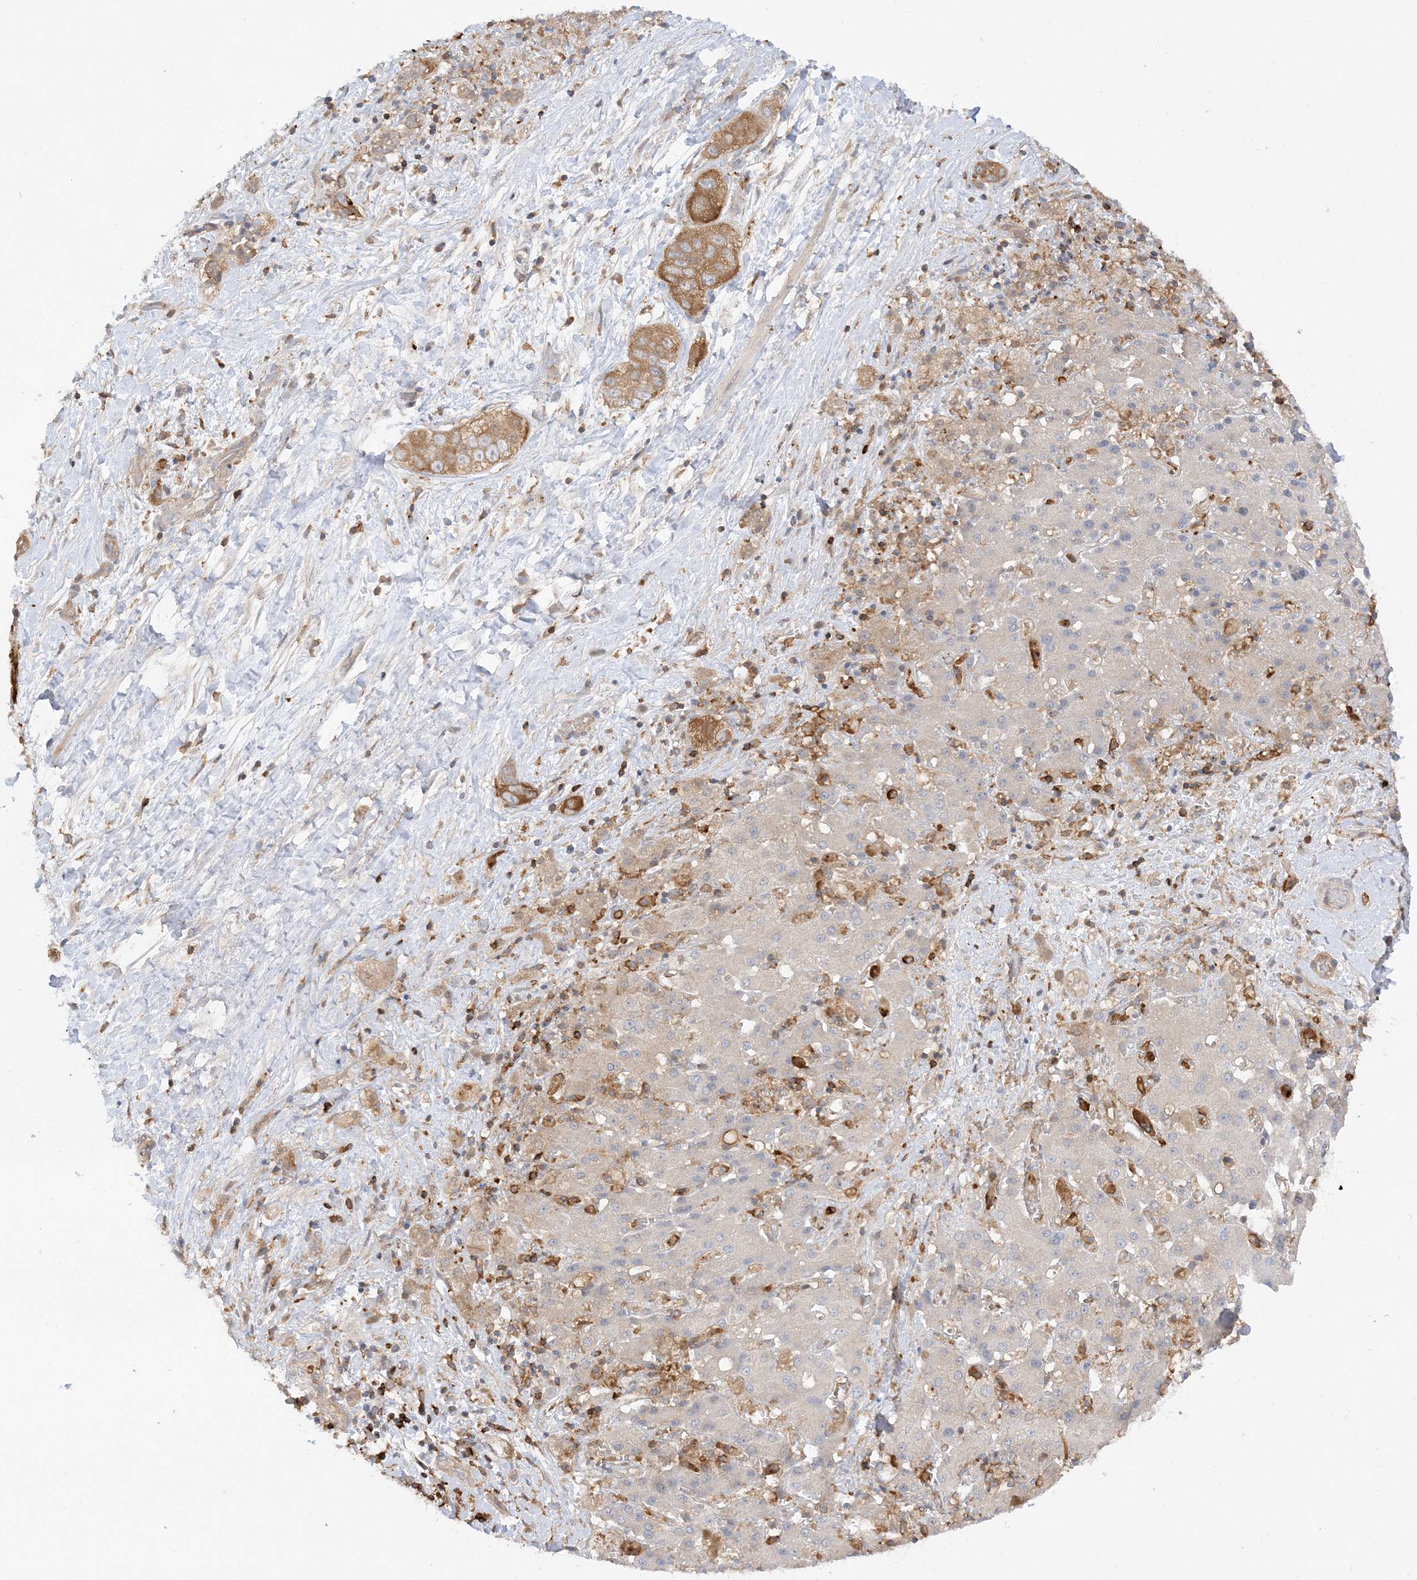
{"staining": {"intensity": "moderate", "quantity": ">75%", "location": "cytoplasmic/membranous"}, "tissue": "liver cancer", "cell_type": "Tumor cells", "image_type": "cancer", "snomed": [{"axis": "morphology", "description": "Cholangiocarcinoma"}, {"axis": "topography", "description": "Liver"}], "caption": "An immunohistochemistry micrograph of neoplastic tissue is shown. Protein staining in brown labels moderate cytoplasmic/membranous positivity in liver cancer (cholangiocarcinoma) within tumor cells. (Stains: DAB in brown, nuclei in blue, Microscopy: brightfield microscopy at high magnification).", "gene": "PHACTR2", "patient": {"sex": "female", "age": 52}}